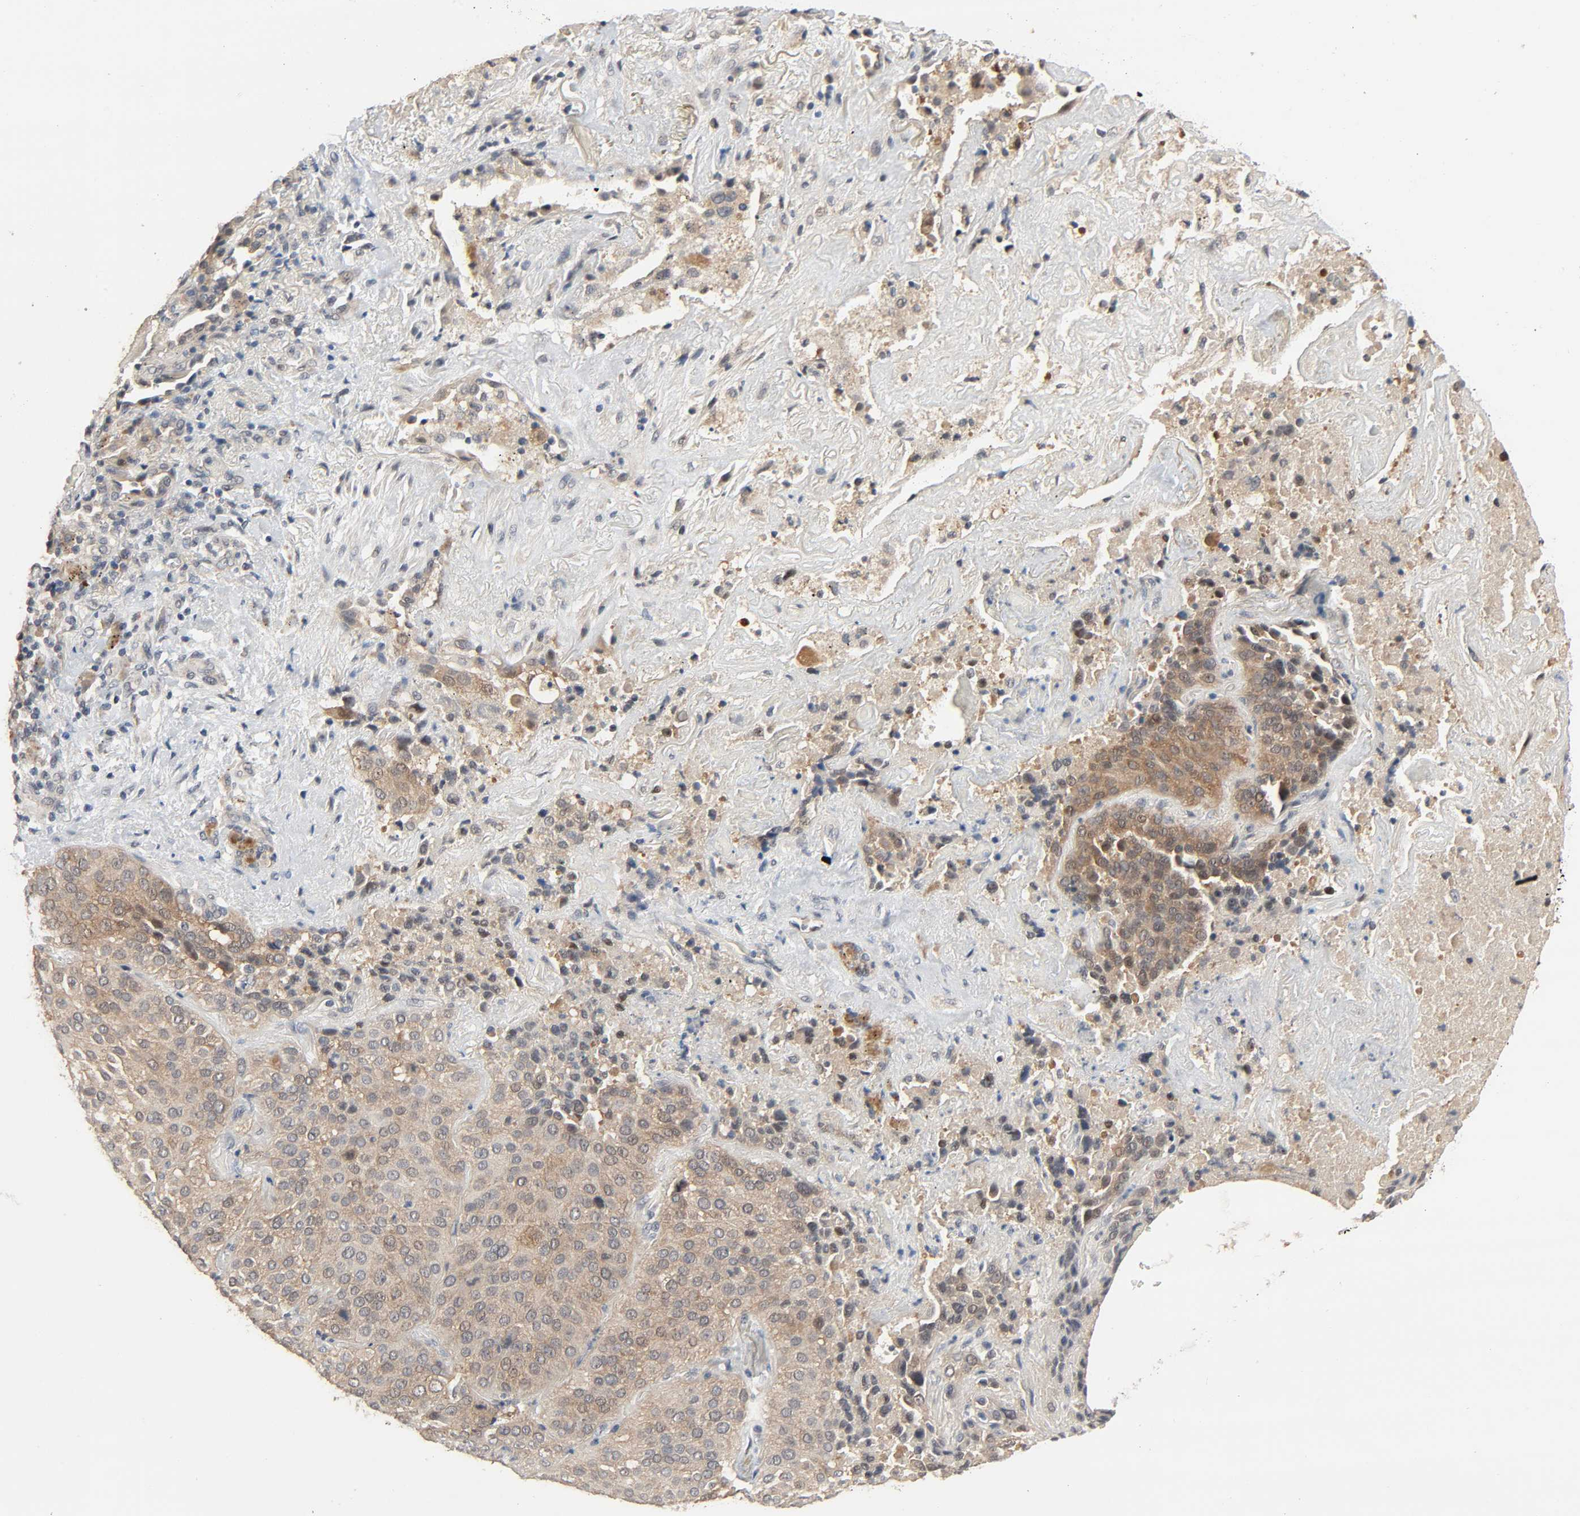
{"staining": {"intensity": "moderate", "quantity": ">75%", "location": "cytoplasmic/membranous"}, "tissue": "lung cancer", "cell_type": "Tumor cells", "image_type": "cancer", "snomed": [{"axis": "morphology", "description": "Squamous cell carcinoma, NOS"}, {"axis": "topography", "description": "Lung"}], "caption": "The immunohistochemical stain shows moderate cytoplasmic/membranous staining in tumor cells of squamous cell carcinoma (lung) tissue. Immunohistochemistry stains the protein of interest in brown and the nuclei are stained blue.", "gene": "MAGEA8", "patient": {"sex": "male", "age": 54}}